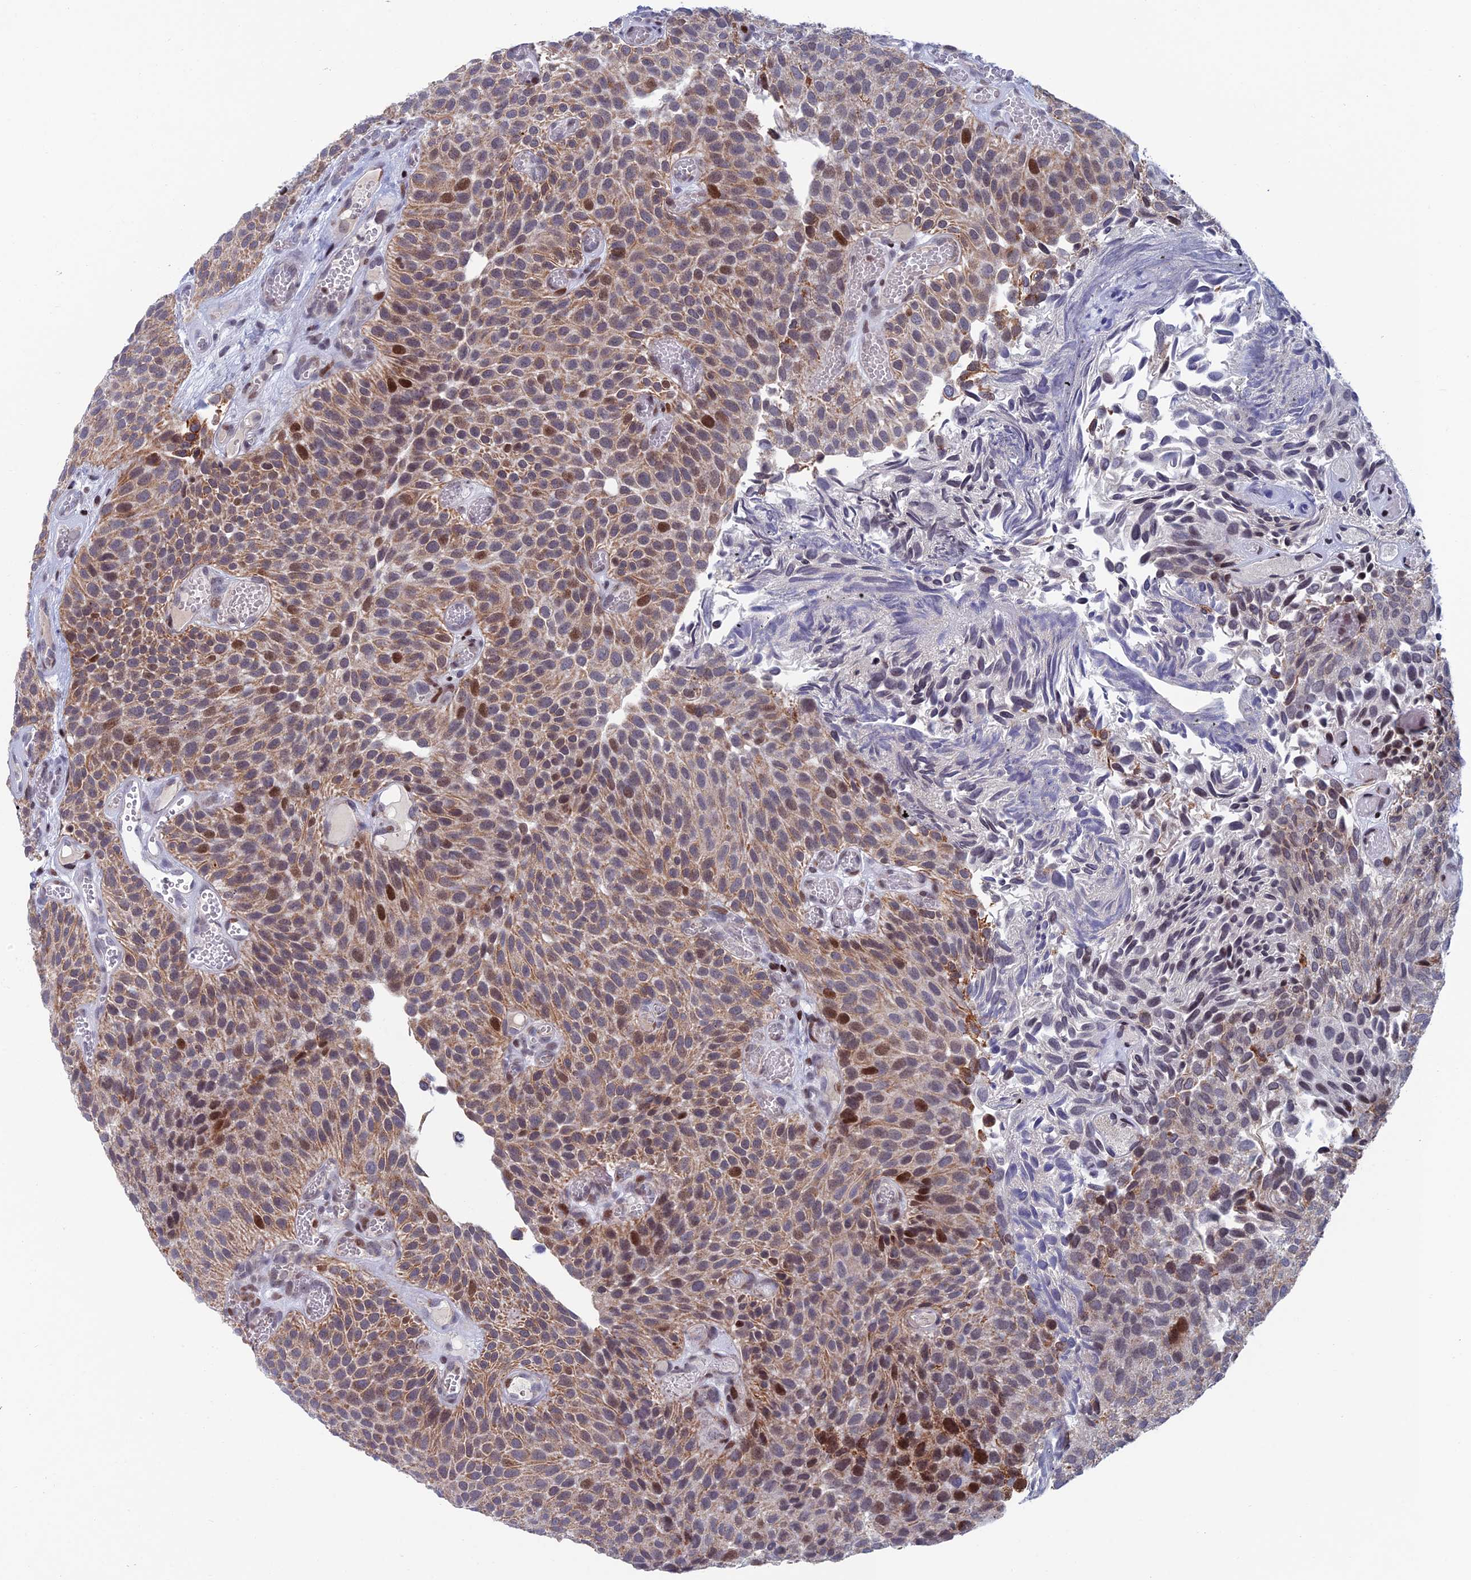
{"staining": {"intensity": "moderate", "quantity": ">75%", "location": "cytoplasmic/membranous,nuclear"}, "tissue": "urothelial cancer", "cell_type": "Tumor cells", "image_type": "cancer", "snomed": [{"axis": "morphology", "description": "Urothelial carcinoma, Low grade"}, {"axis": "topography", "description": "Urinary bladder"}], "caption": "DAB immunohistochemical staining of urothelial carcinoma (low-grade) demonstrates moderate cytoplasmic/membranous and nuclear protein staining in about >75% of tumor cells.", "gene": "AFF3", "patient": {"sex": "male", "age": 89}}